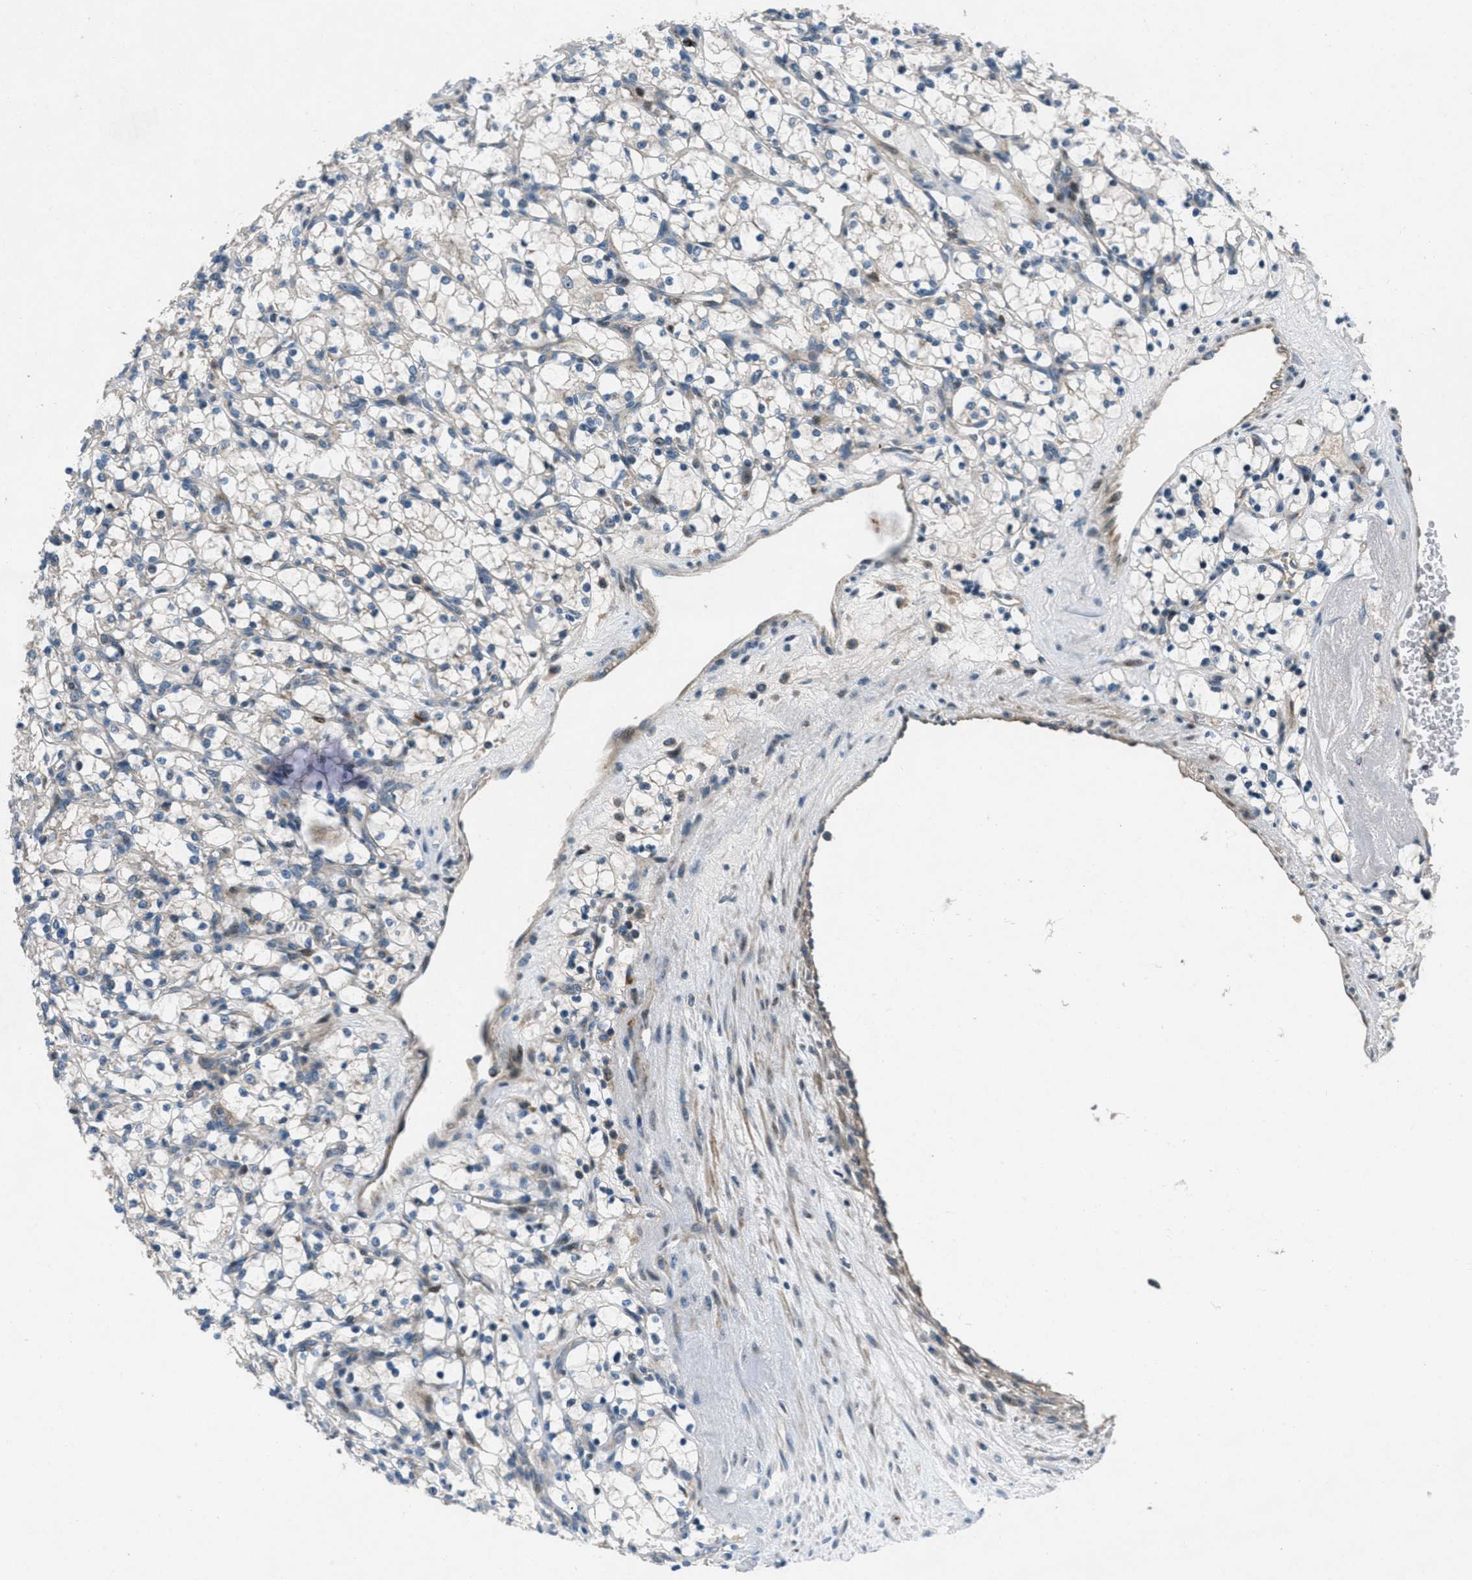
{"staining": {"intensity": "negative", "quantity": "none", "location": "none"}, "tissue": "renal cancer", "cell_type": "Tumor cells", "image_type": "cancer", "snomed": [{"axis": "morphology", "description": "Adenocarcinoma, NOS"}, {"axis": "topography", "description": "Kidney"}], "caption": "An immunohistochemistry micrograph of adenocarcinoma (renal) is shown. There is no staining in tumor cells of adenocarcinoma (renal). The staining is performed using DAB brown chromogen with nuclei counter-stained in using hematoxylin.", "gene": "CLEC2D", "patient": {"sex": "female", "age": 69}}